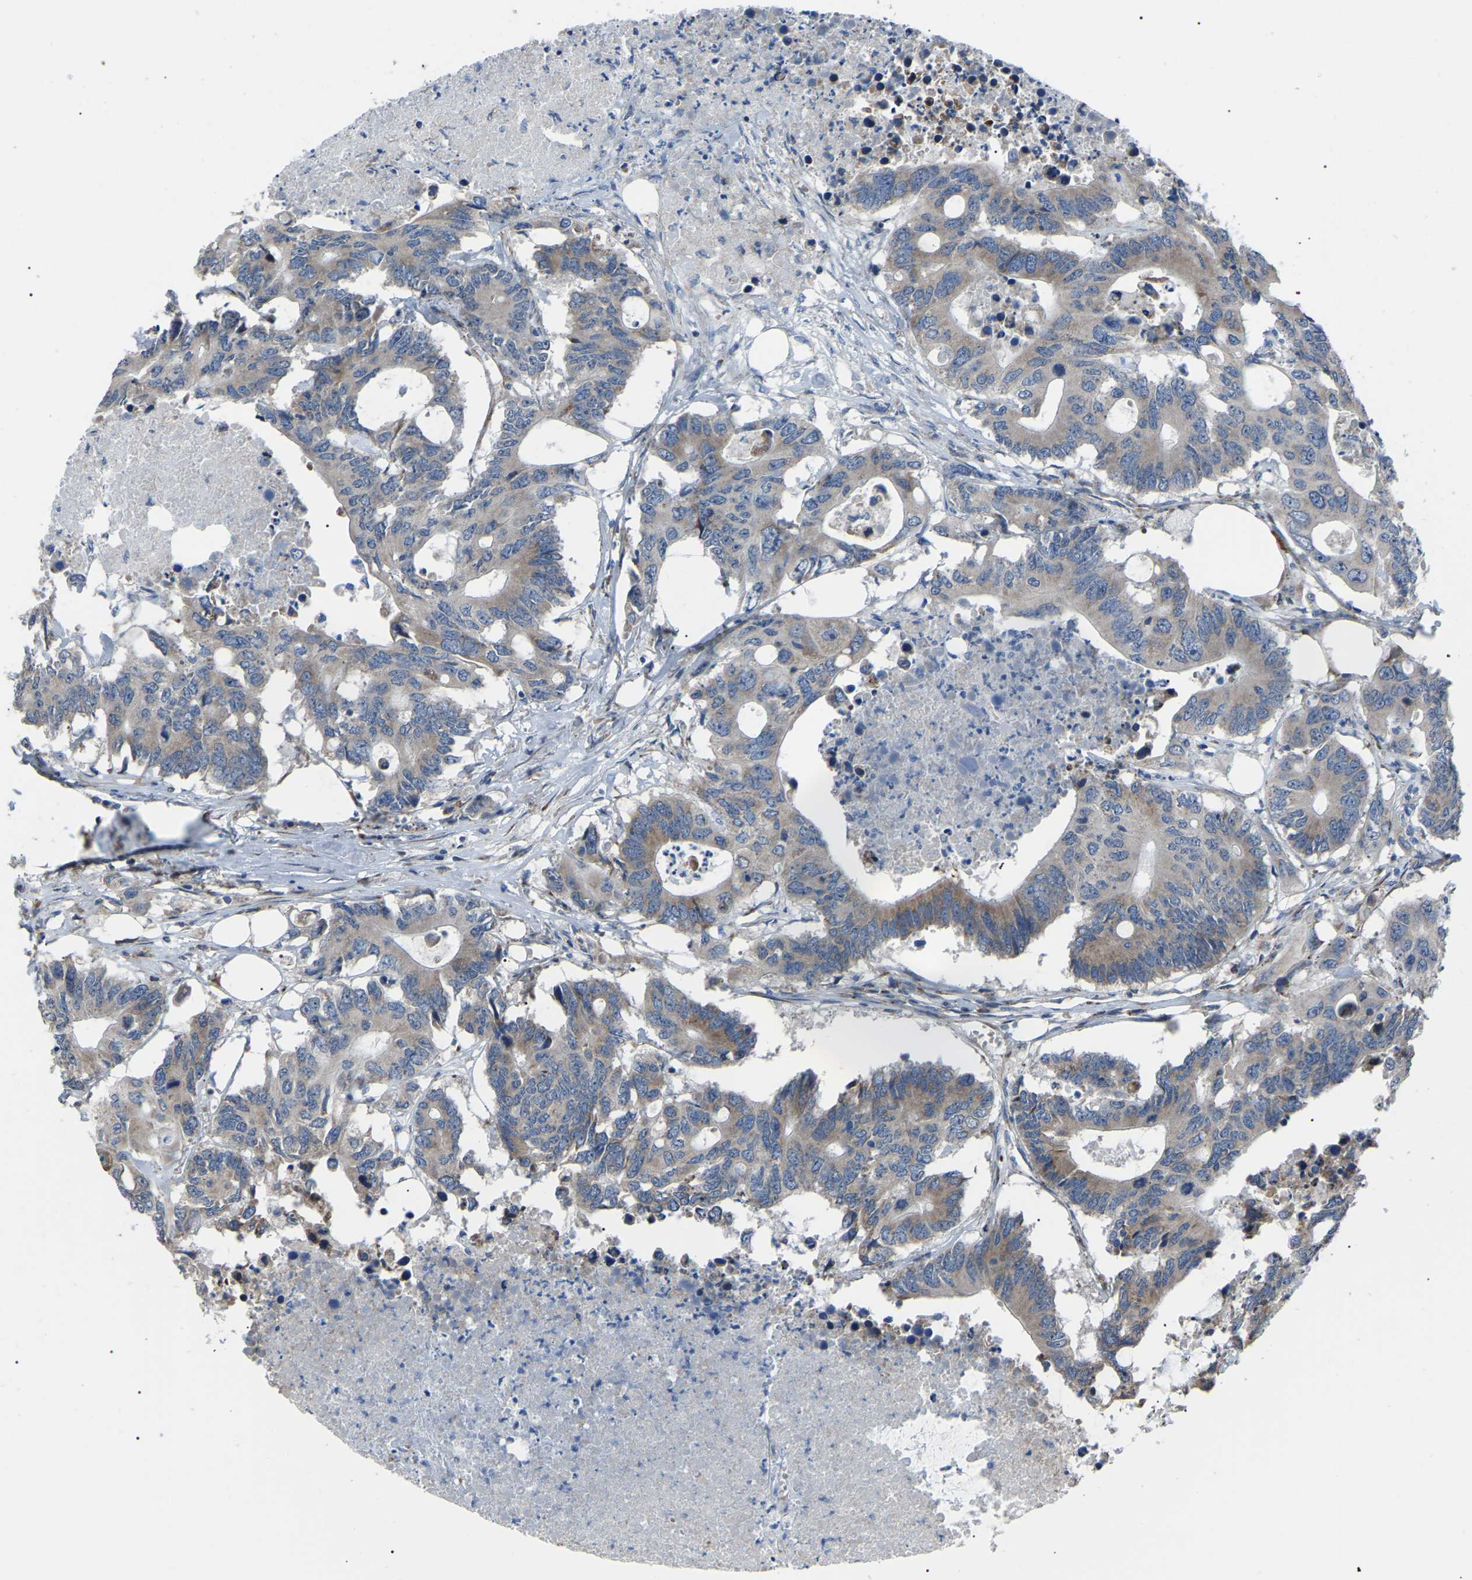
{"staining": {"intensity": "weak", "quantity": ">75%", "location": "cytoplasmic/membranous"}, "tissue": "colorectal cancer", "cell_type": "Tumor cells", "image_type": "cancer", "snomed": [{"axis": "morphology", "description": "Adenocarcinoma, NOS"}, {"axis": "topography", "description": "Colon"}], "caption": "DAB immunohistochemical staining of colorectal cancer demonstrates weak cytoplasmic/membranous protein staining in about >75% of tumor cells.", "gene": "AGO2", "patient": {"sex": "male", "age": 71}}